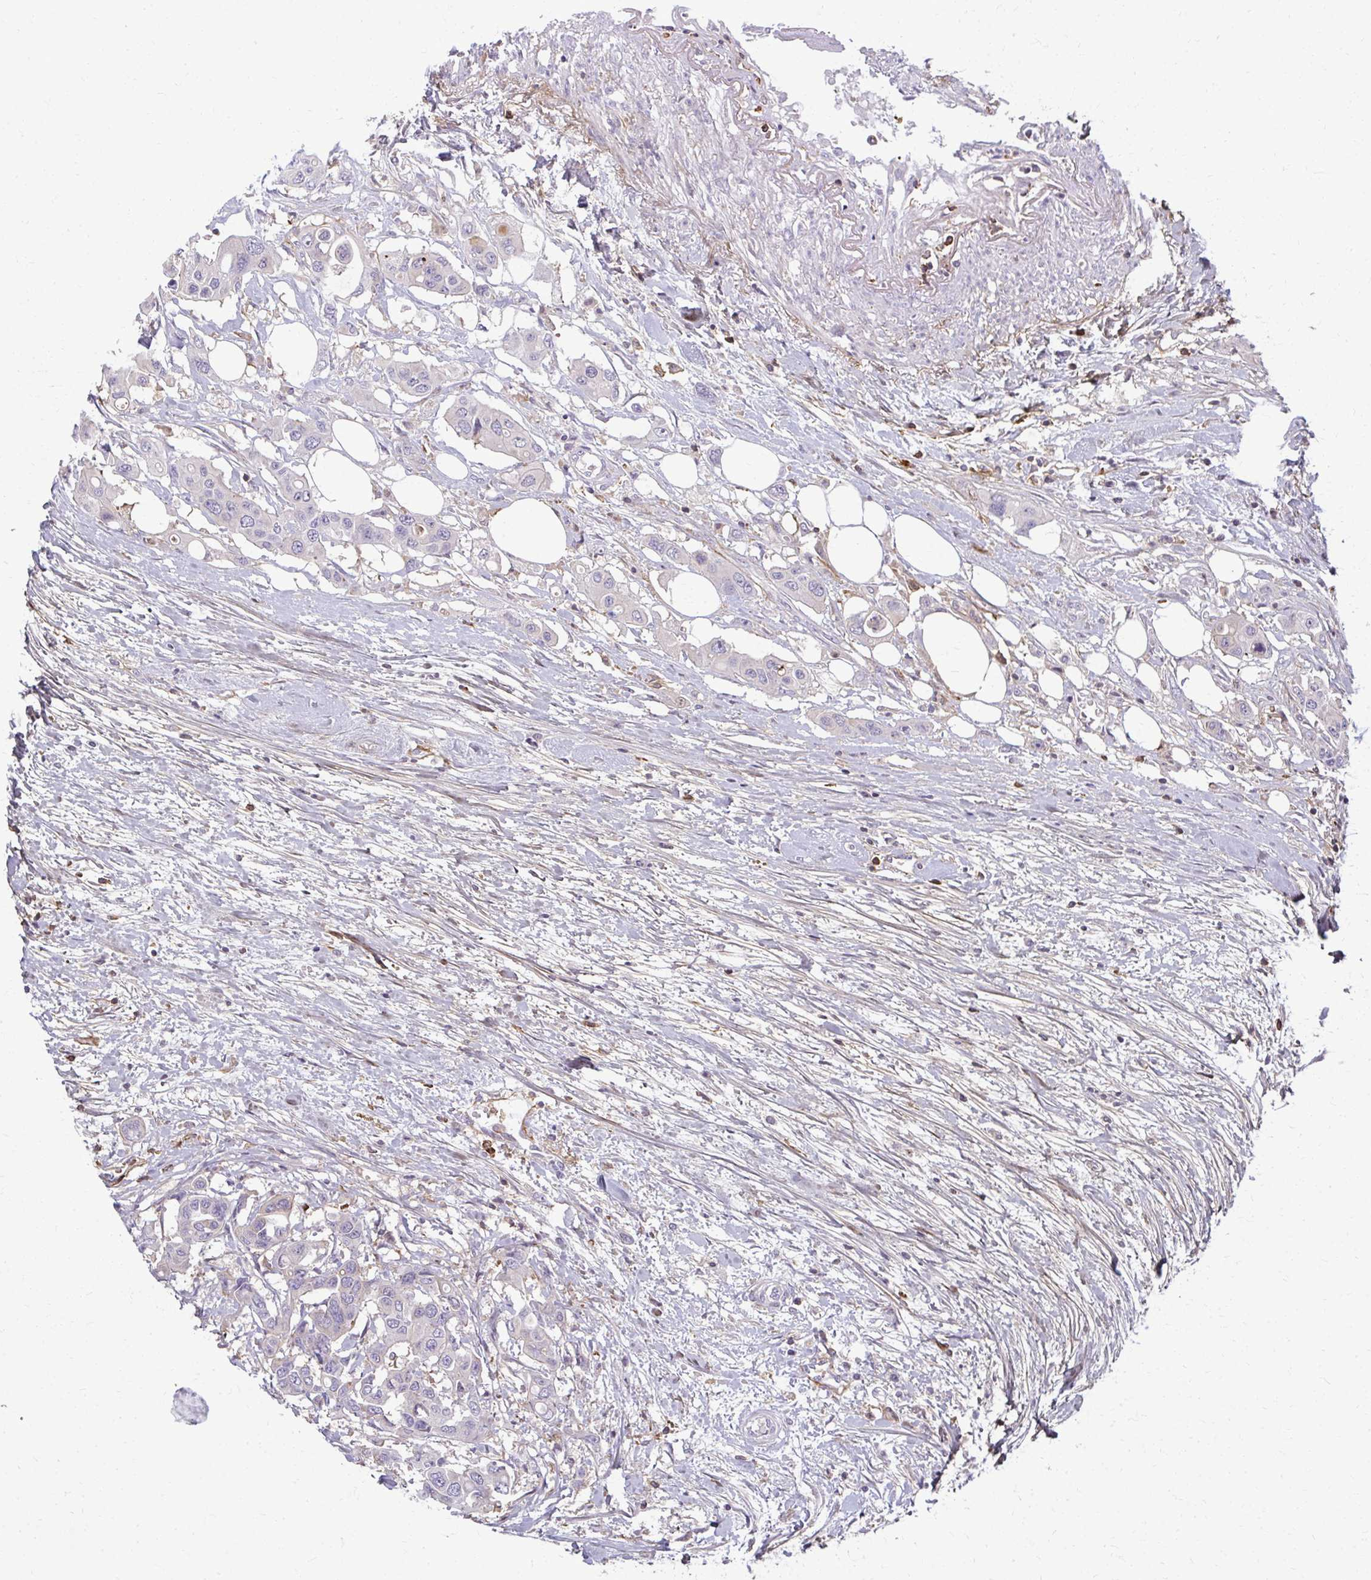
{"staining": {"intensity": "negative", "quantity": "none", "location": "none"}, "tissue": "colorectal cancer", "cell_type": "Tumor cells", "image_type": "cancer", "snomed": [{"axis": "morphology", "description": "Adenocarcinoma, NOS"}, {"axis": "topography", "description": "Colon"}], "caption": "Immunohistochemistry (IHC) of human colorectal adenocarcinoma demonstrates no positivity in tumor cells.", "gene": "AP5M1", "patient": {"sex": "male", "age": 77}}